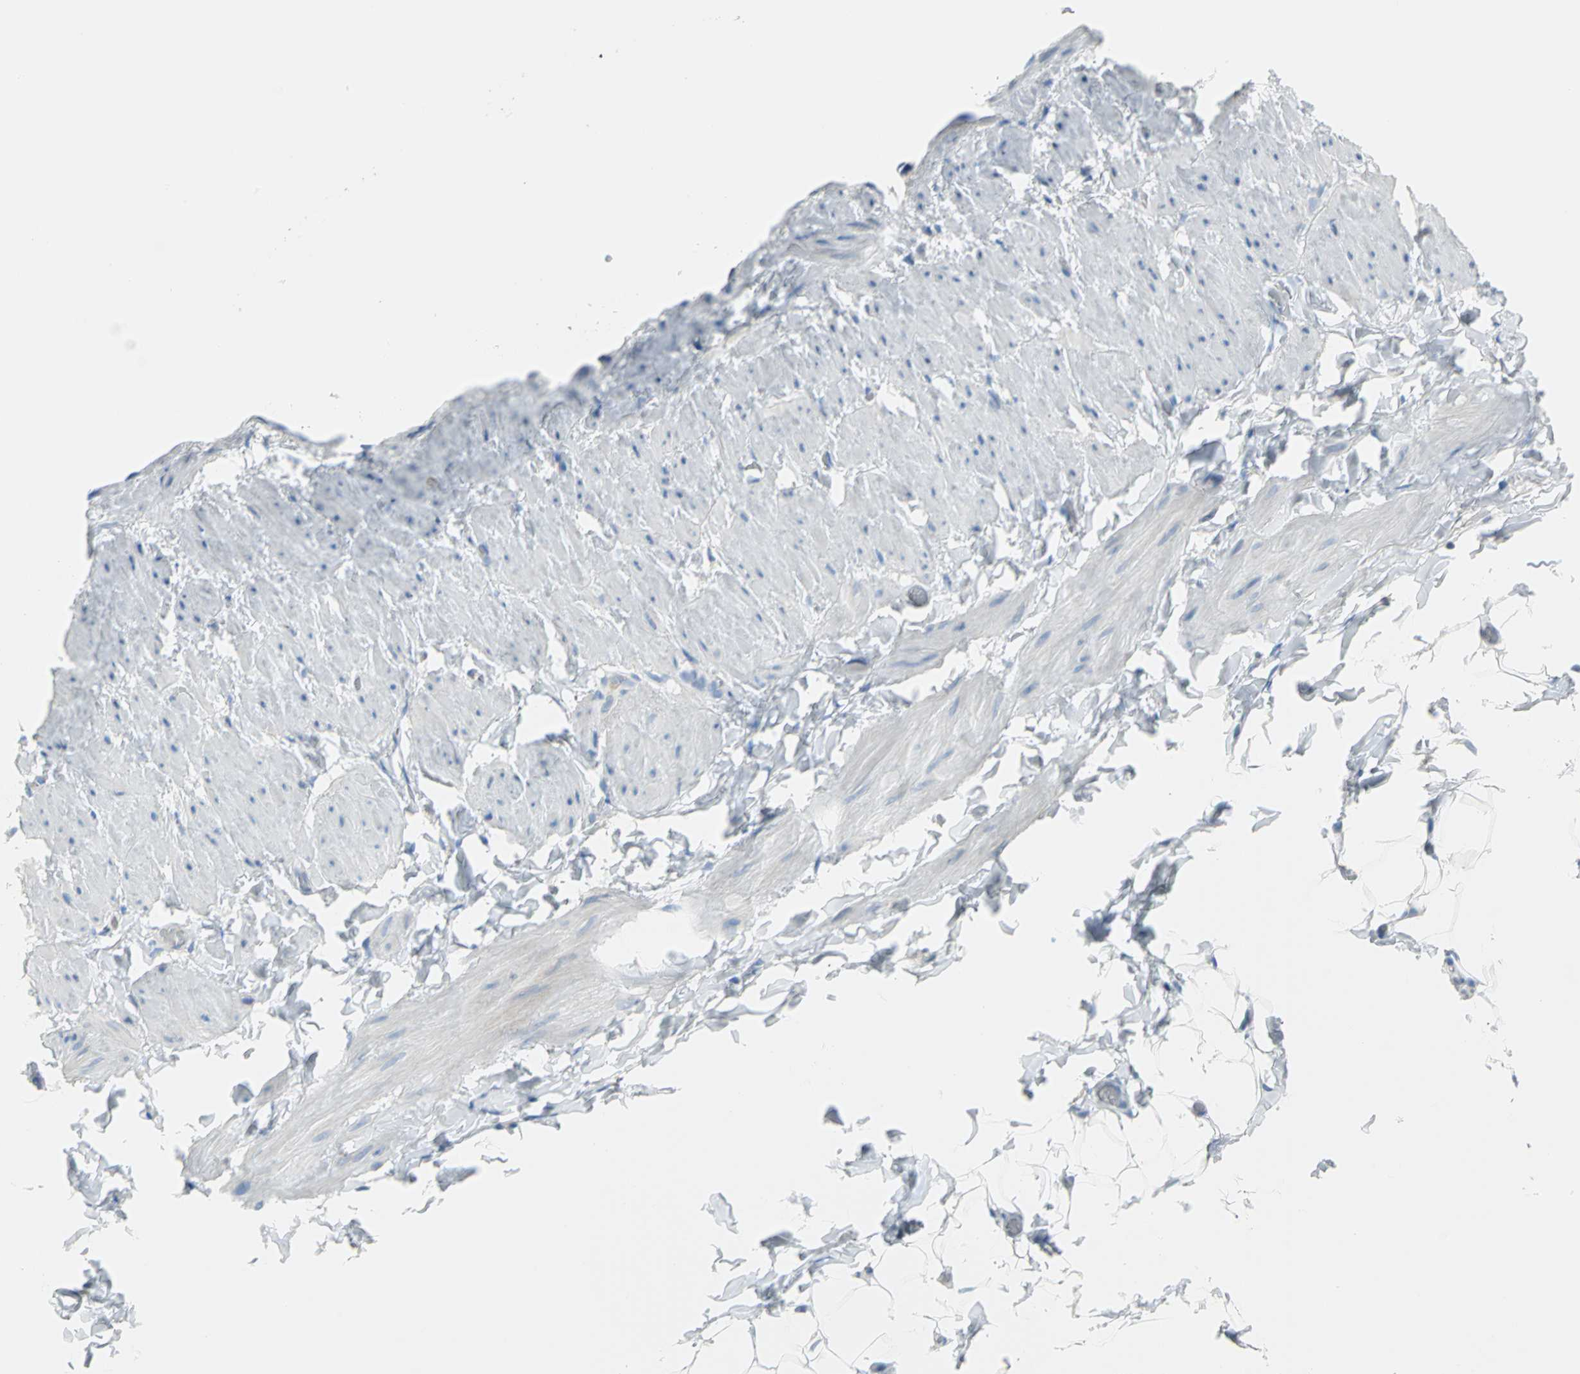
{"staining": {"intensity": "negative", "quantity": "none", "location": "none"}, "tissue": "adipose tissue", "cell_type": "Adipocytes", "image_type": "normal", "snomed": [{"axis": "morphology", "description": "Normal tissue, NOS"}, {"axis": "topography", "description": "Soft tissue"}], "caption": "This photomicrograph is of unremarkable adipose tissue stained with immunohistochemistry (IHC) to label a protein in brown with the nuclei are counter-stained blue. There is no expression in adipocytes. (DAB (3,3'-diaminobenzidine) IHC with hematoxylin counter stain).", "gene": "ALOX15", "patient": {"sex": "male", "age": 26}}